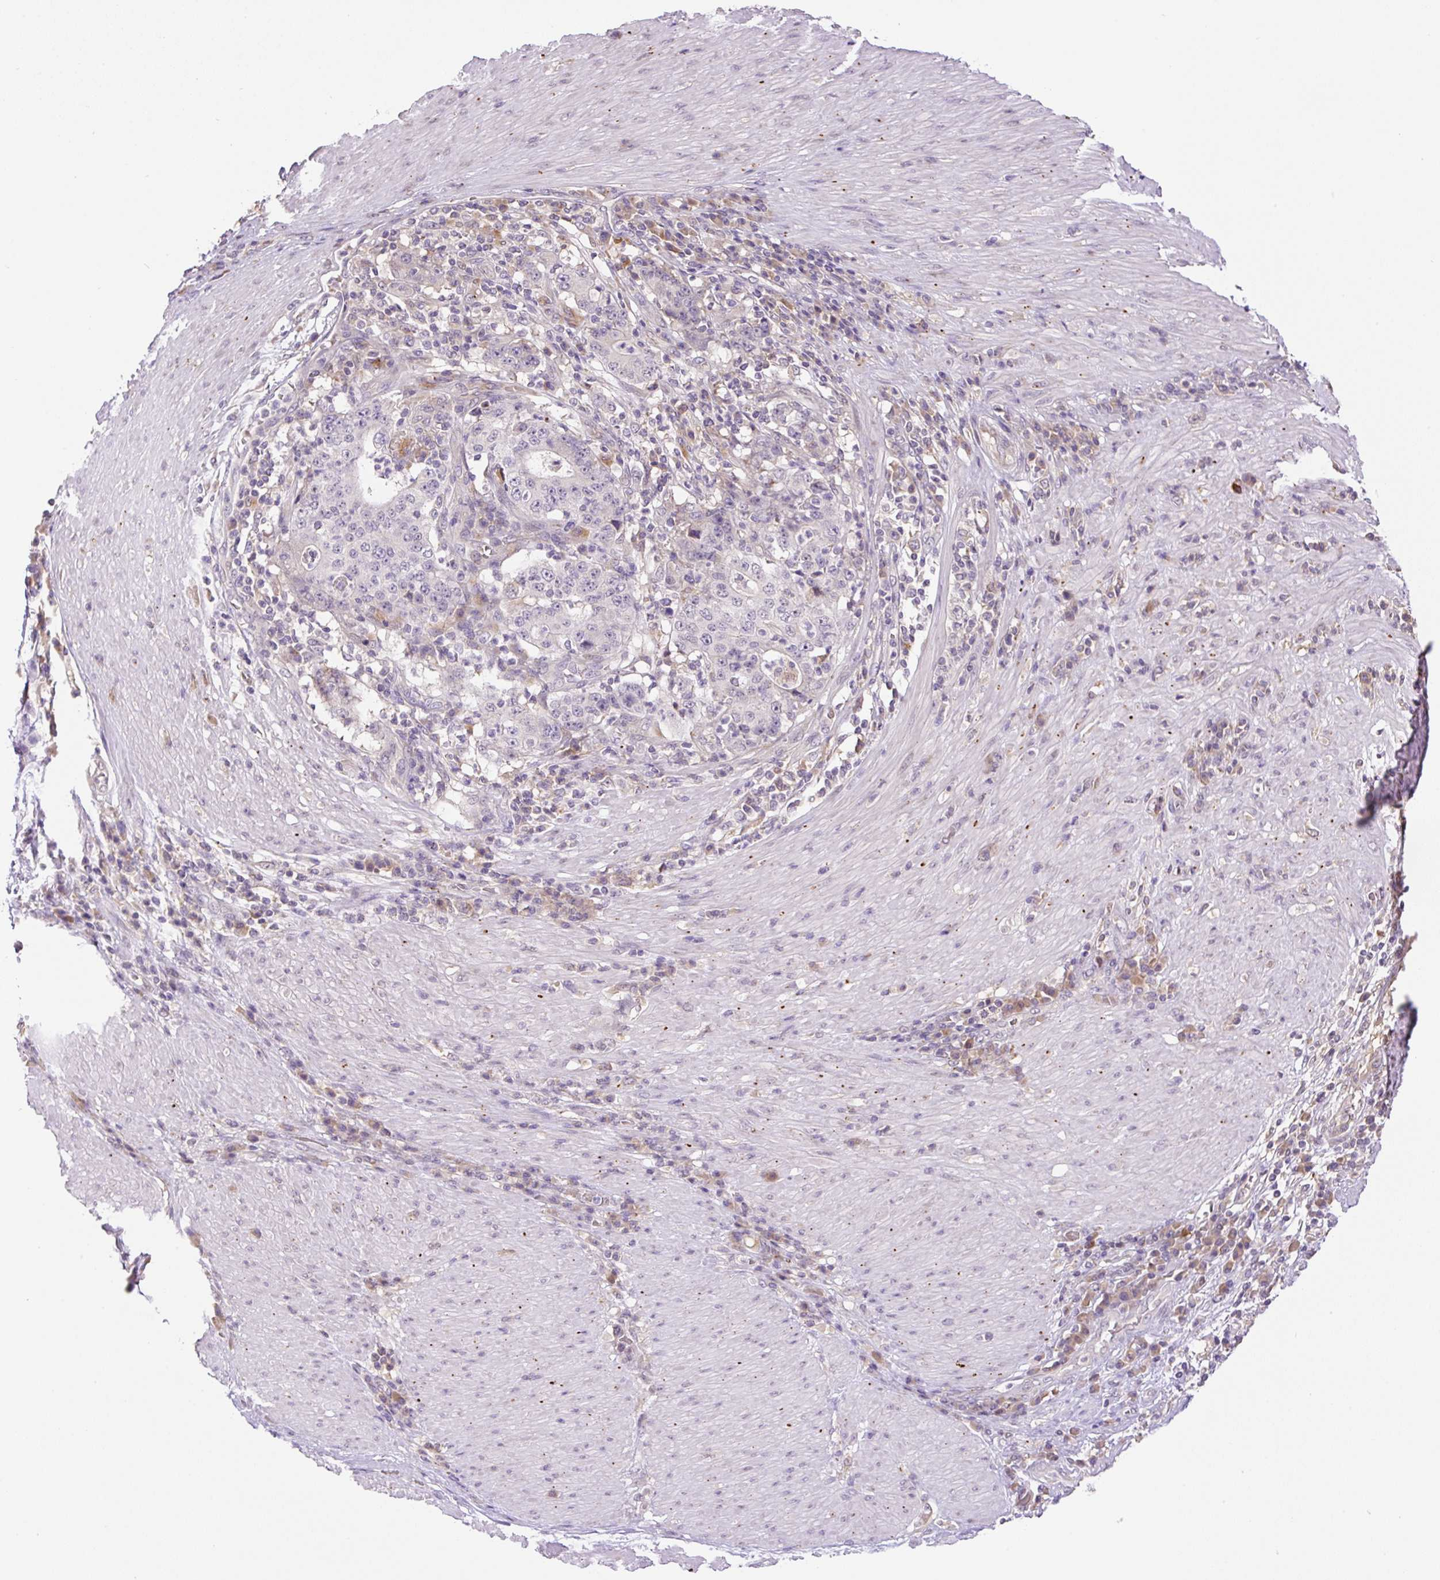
{"staining": {"intensity": "negative", "quantity": "none", "location": "none"}, "tissue": "stomach cancer", "cell_type": "Tumor cells", "image_type": "cancer", "snomed": [{"axis": "morphology", "description": "Normal tissue, NOS"}, {"axis": "morphology", "description": "Adenocarcinoma, NOS"}, {"axis": "topography", "description": "Stomach, upper"}, {"axis": "topography", "description": "Stomach"}], "caption": "A photomicrograph of human stomach cancer is negative for staining in tumor cells.", "gene": "HABP4", "patient": {"sex": "male", "age": 59}}